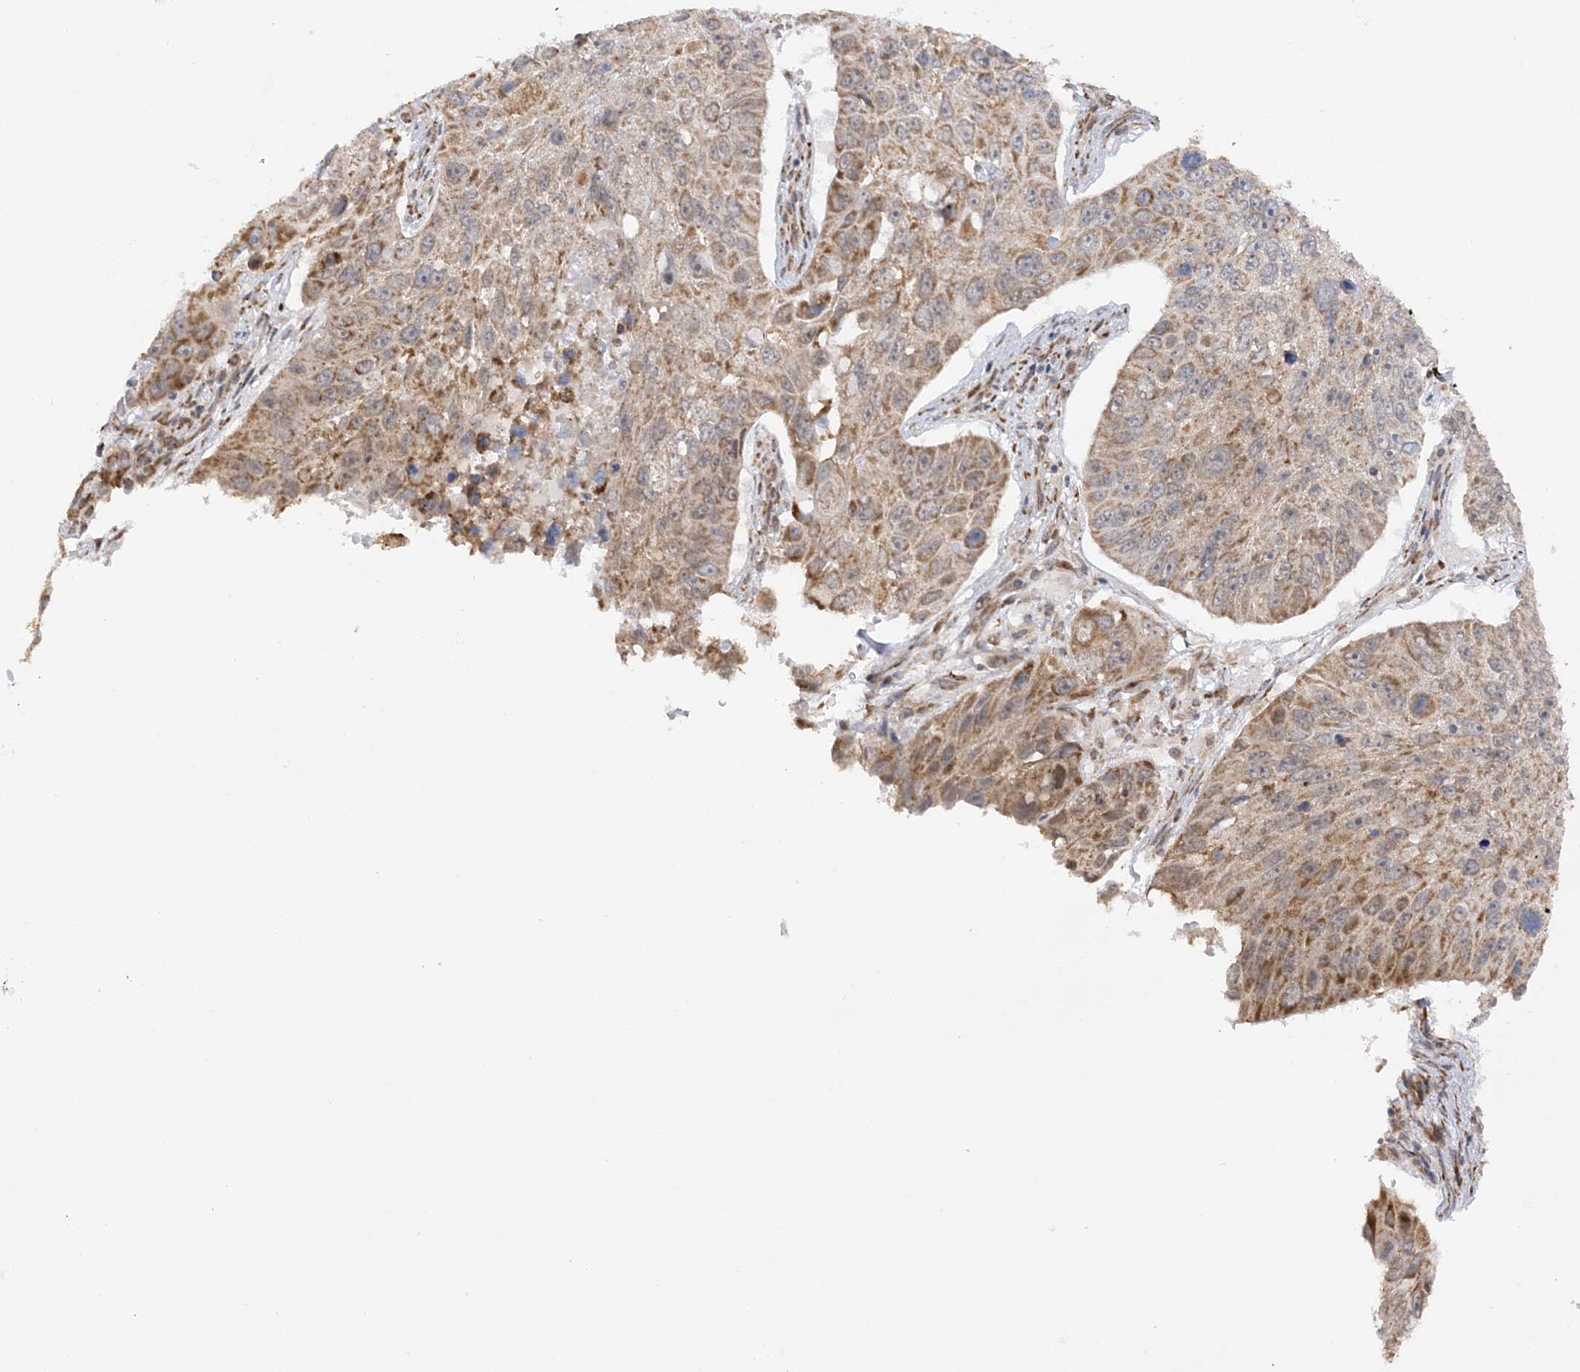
{"staining": {"intensity": "moderate", "quantity": ">75%", "location": "cytoplasmic/membranous"}, "tissue": "lung cancer", "cell_type": "Tumor cells", "image_type": "cancer", "snomed": [{"axis": "morphology", "description": "Squamous cell carcinoma, NOS"}, {"axis": "topography", "description": "Lung"}], "caption": "Immunohistochemistry micrograph of human lung cancer (squamous cell carcinoma) stained for a protein (brown), which displays medium levels of moderate cytoplasmic/membranous expression in about >75% of tumor cells.", "gene": "MRPL47", "patient": {"sex": "male", "age": 61}}